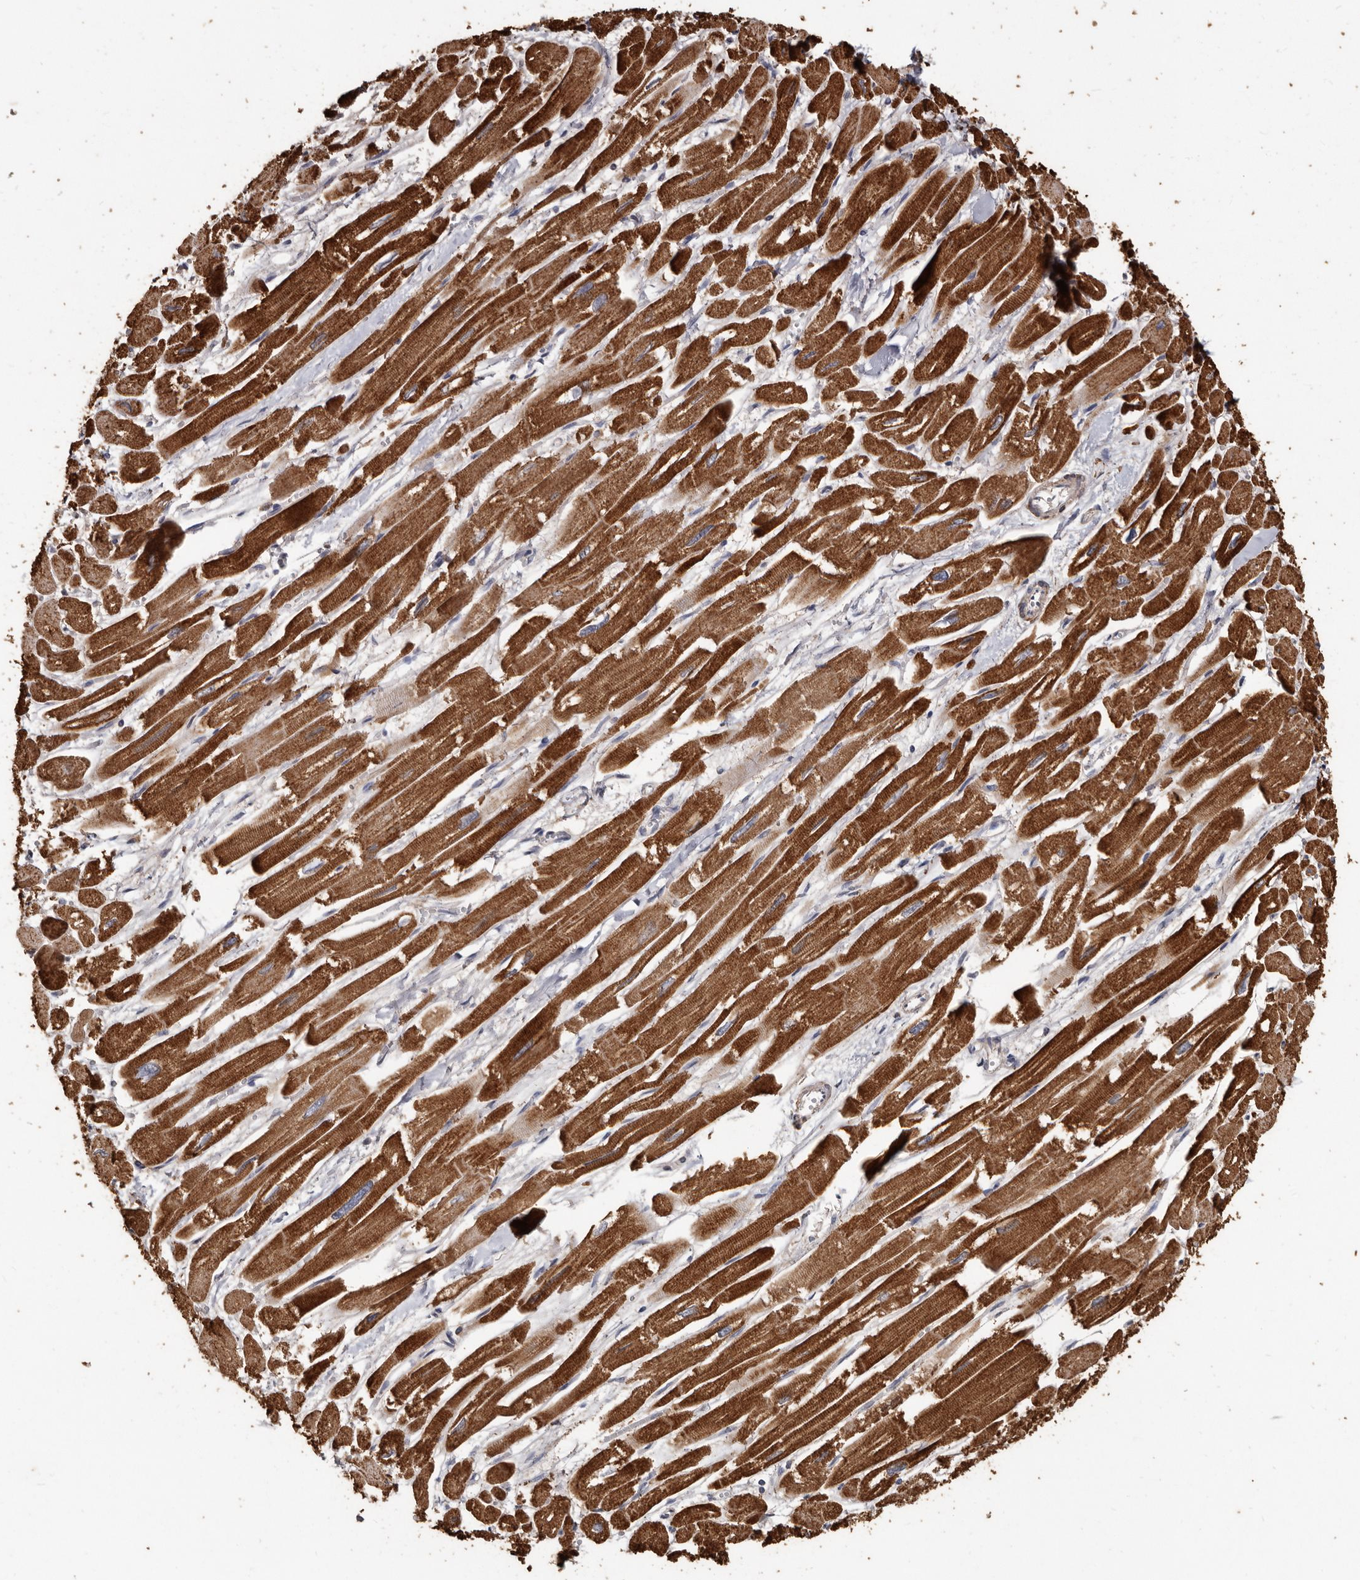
{"staining": {"intensity": "strong", "quantity": ">75%", "location": "cytoplasmic/membranous"}, "tissue": "heart muscle", "cell_type": "Cardiomyocytes", "image_type": "normal", "snomed": [{"axis": "morphology", "description": "Normal tissue, NOS"}, {"axis": "topography", "description": "Heart"}], "caption": "Protein positivity by immunohistochemistry (IHC) shows strong cytoplasmic/membranous expression in approximately >75% of cardiomyocytes in normal heart muscle.", "gene": "OSGIN2", "patient": {"sex": "male", "age": 54}}